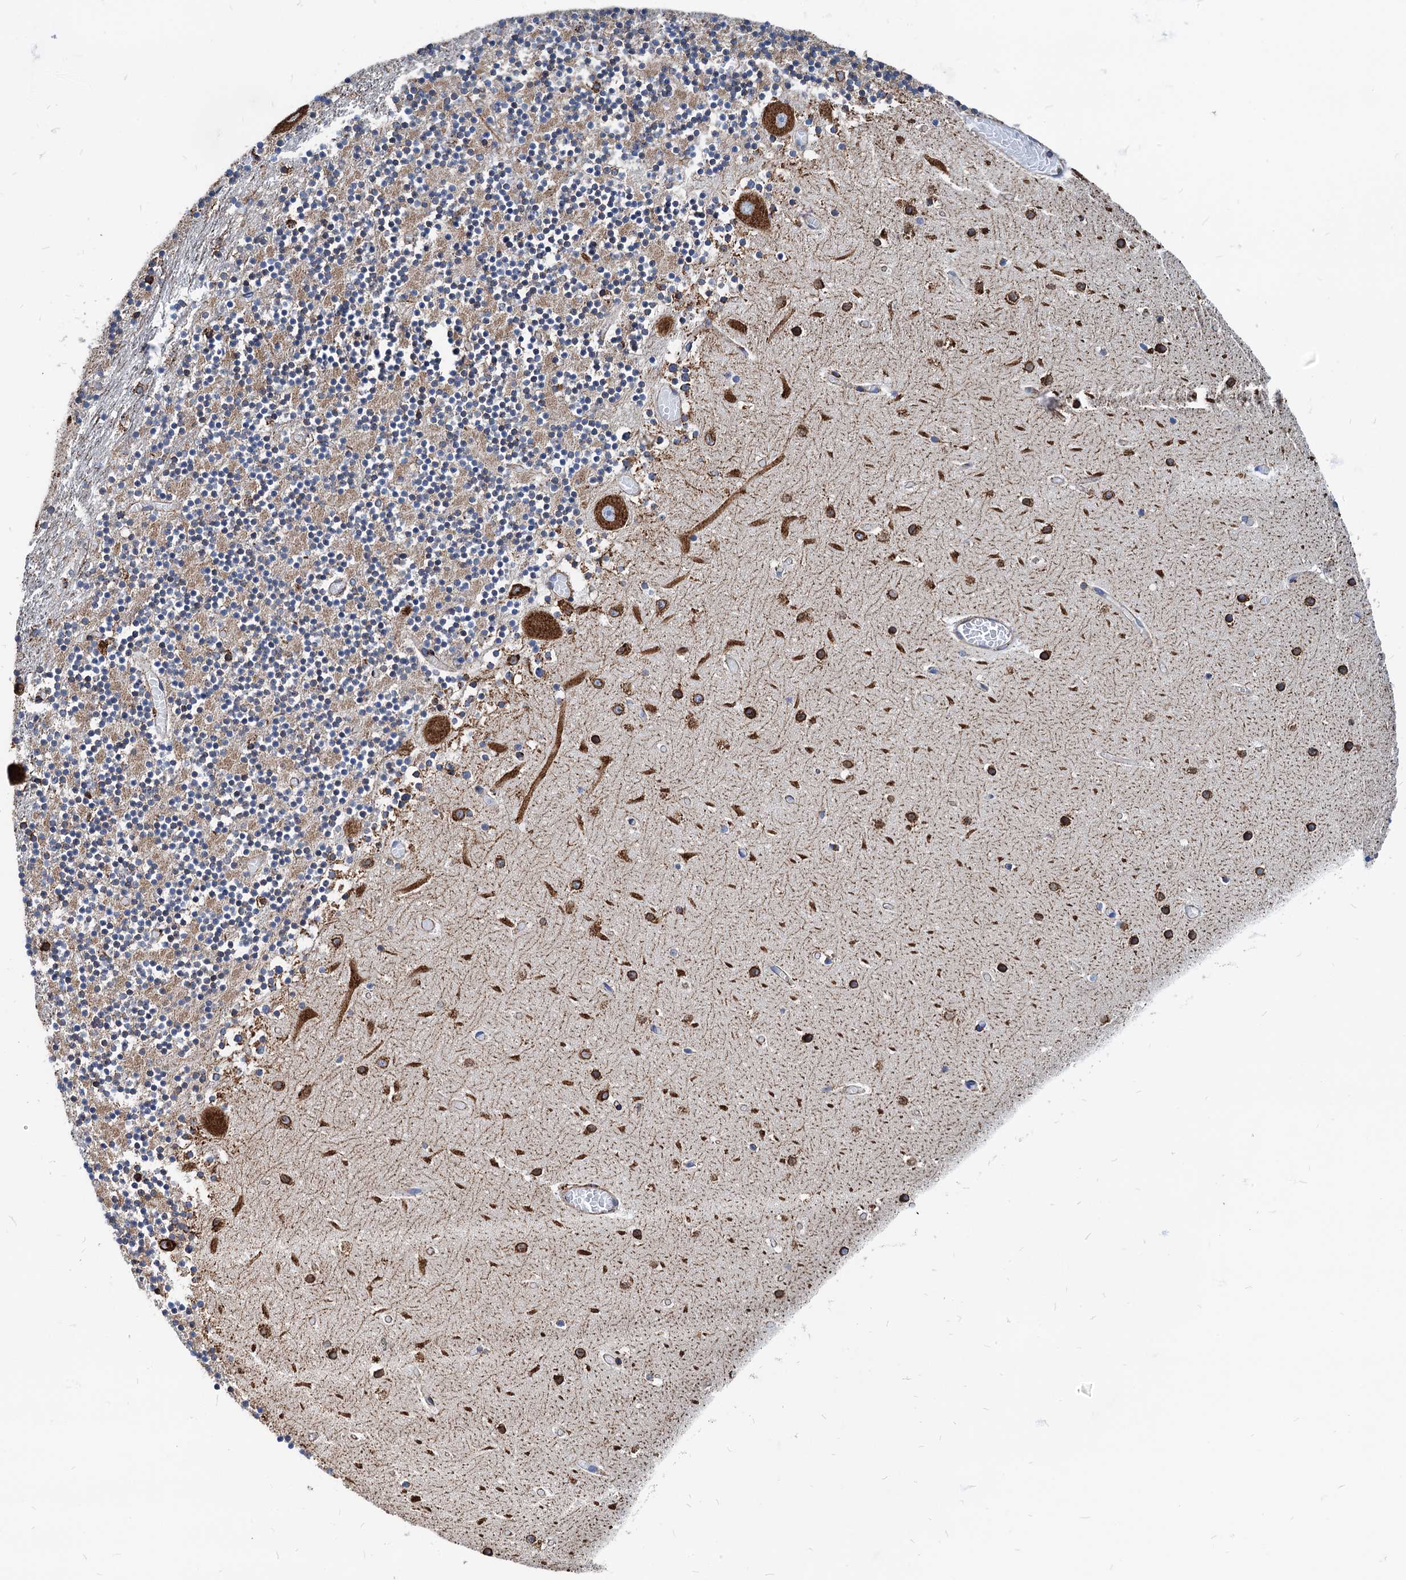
{"staining": {"intensity": "weak", "quantity": "<25%", "location": "cytoplasmic/membranous"}, "tissue": "cerebellum", "cell_type": "Cells in granular layer", "image_type": "normal", "snomed": [{"axis": "morphology", "description": "Normal tissue, NOS"}, {"axis": "topography", "description": "Cerebellum"}], "caption": "The immunohistochemistry (IHC) micrograph has no significant expression in cells in granular layer of cerebellum. Brightfield microscopy of immunohistochemistry stained with DAB (3,3'-diaminobenzidine) (brown) and hematoxylin (blue), captured at high magnification.", "gene": "HSPA5", "patient": {"sex": "female", "age": 28}}